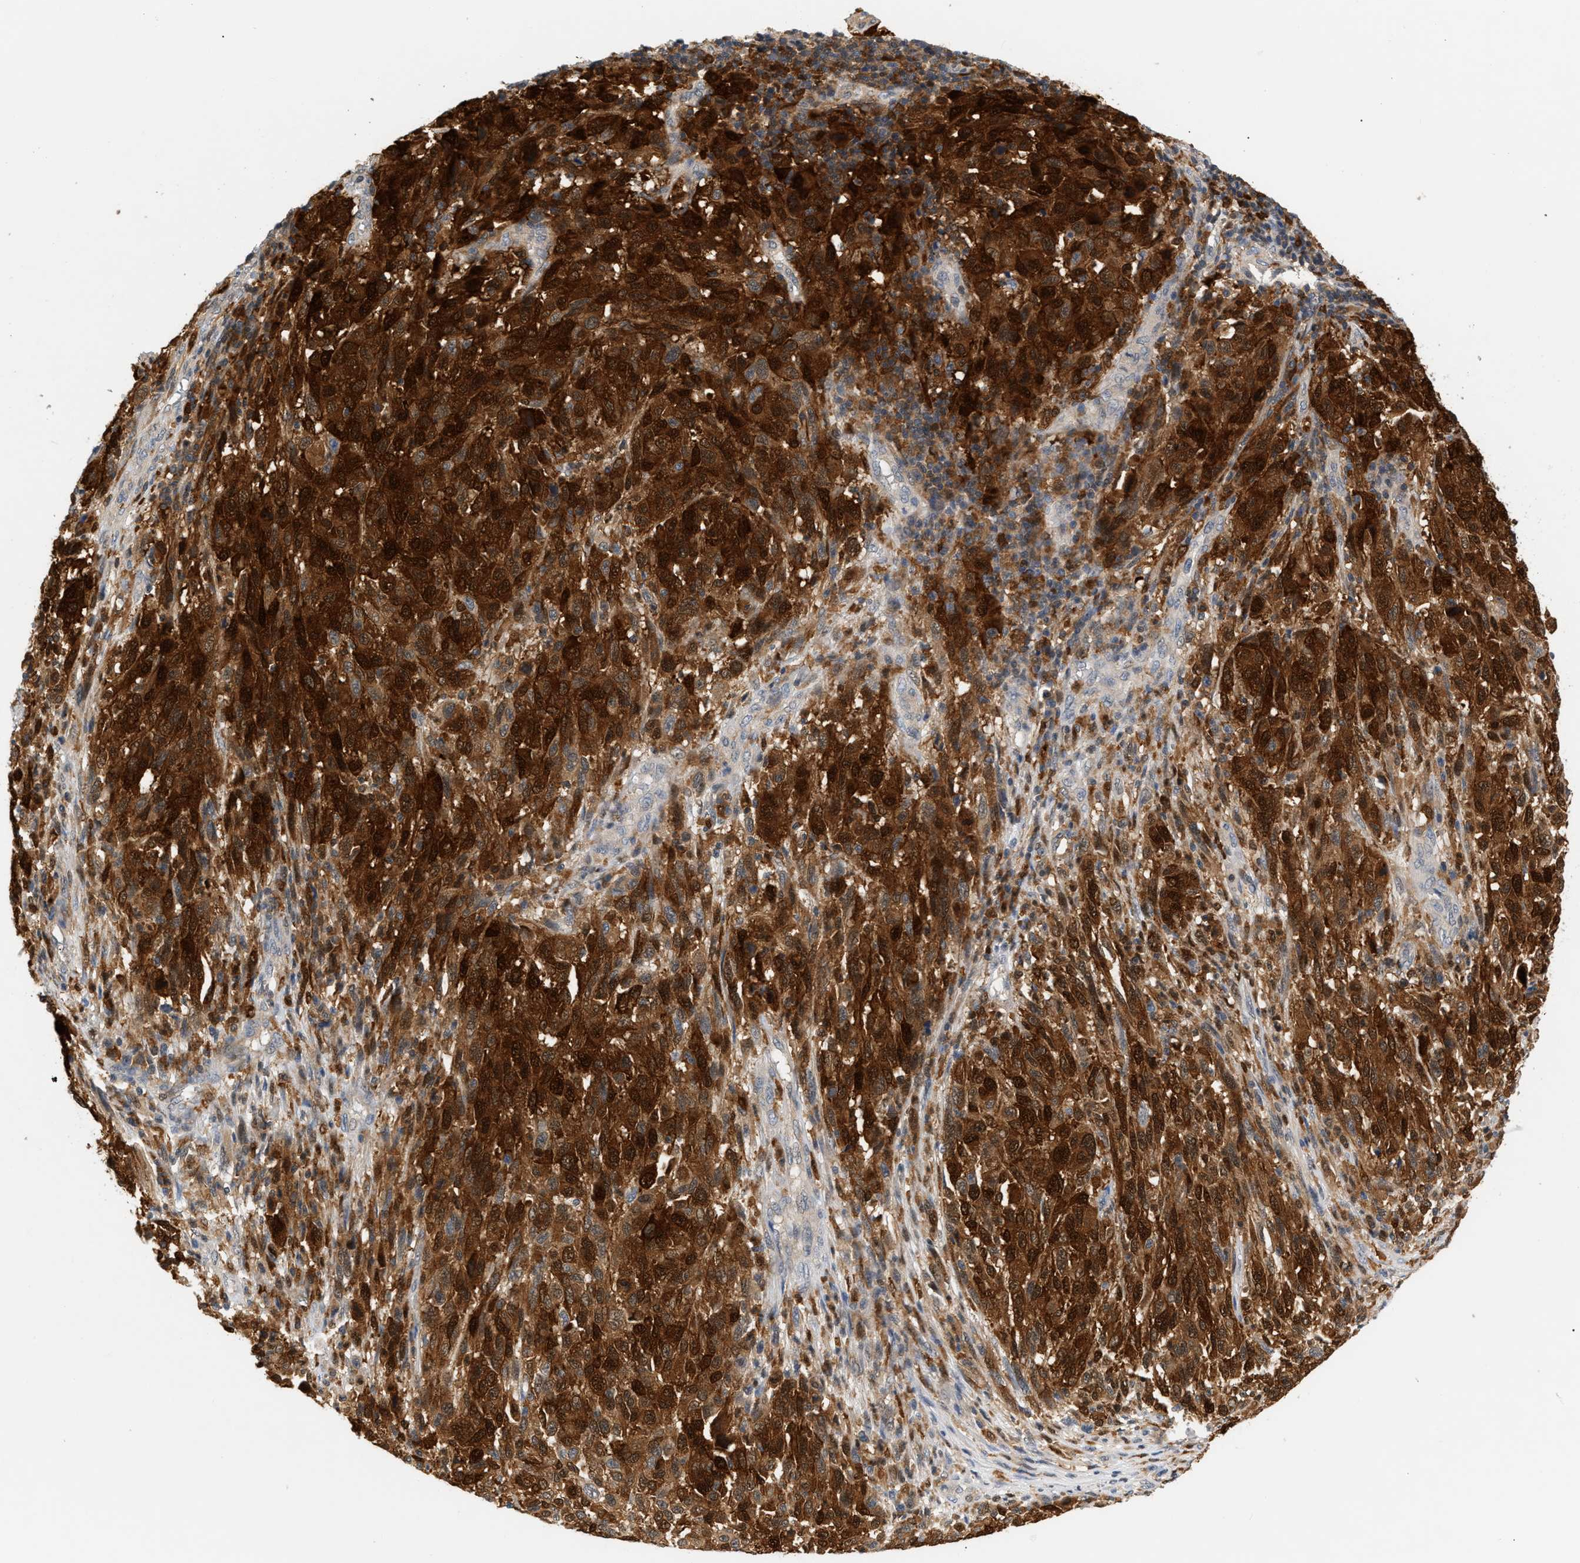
{"staining": {"intensity": "strong", "quantity": ">75%", "location": "cytoplasmic/membranous"}, "tissue": "melanoma", "cell_type": "Tumor cells", "image_type": "cancer", "snomed": [{"axis": "morphology", "description": "Malignant melanoma, Metastatic site"}, {"axis": "topography", "description": "Lymph node"}], "caption": "IHC image of neoplastic tissue: human melanoma stained using immunohistochemistry (IHC) shows high levels of strong protein expression localized specifically in the cytoplasmic/membranous of tumor cells, appearing as a cytoplasmic/membranous brown color.", "gene": "PYCARD", "patient": {"sex": "male", "age": 61}}